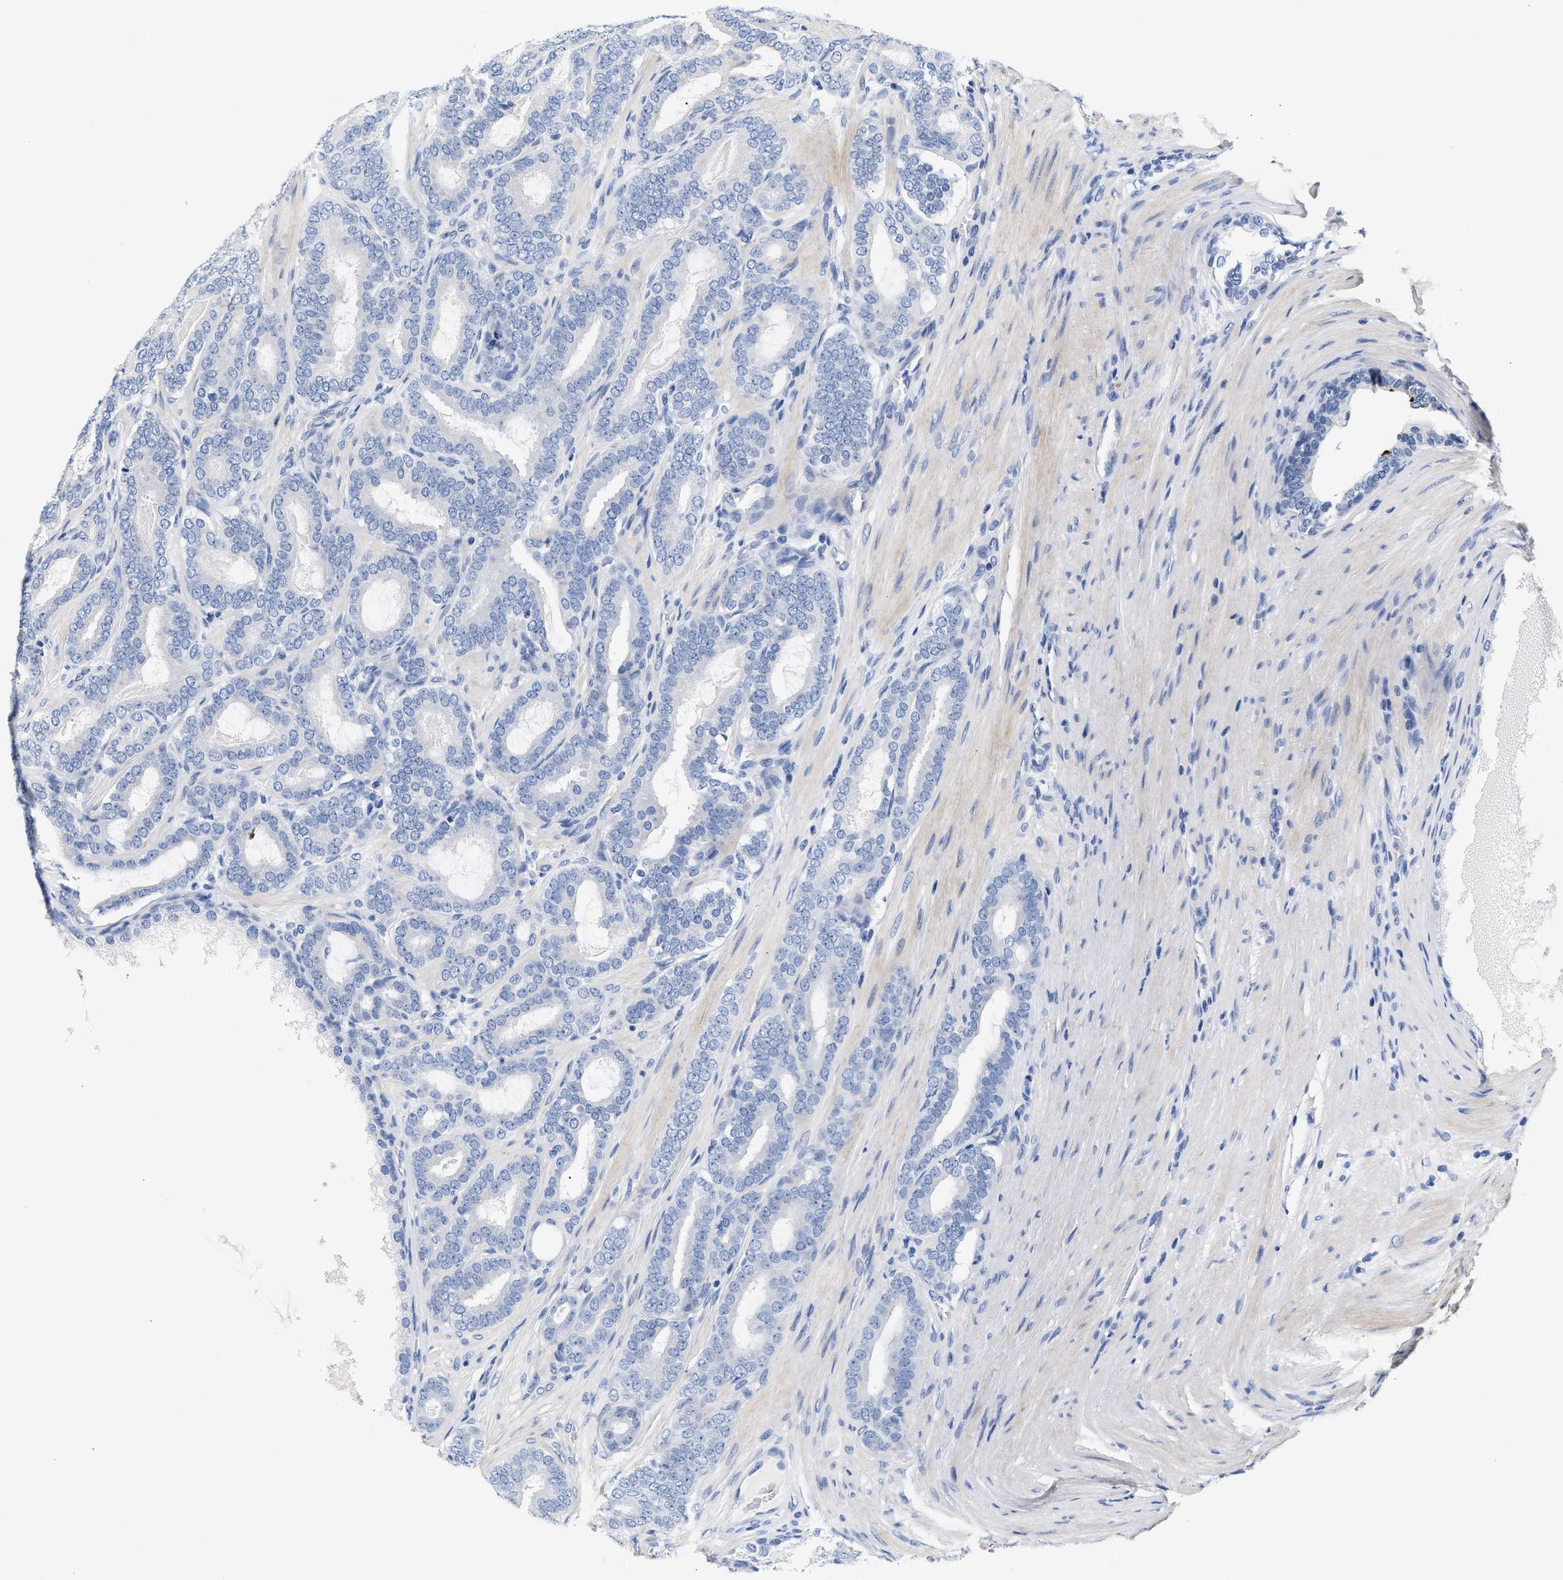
{"staining": {"intensity": "negative", "quantity": "none", "location": "none"}, "tissue": "prostate cancer", "cell_type": "Tumor cells", "image_type": "cancer", "snomed": [{"axis": "morphology", "description": "Adenocarcinoma, High grade"}, {"axis": "topography", "description": "Prostate"}], "caption": "The image reveals no significant staining in tumor cells of adenocarcinoma (high-grade) (prostate).", "gene": "ACTL7B", "patient": {"sex": "male", "age": 60}}